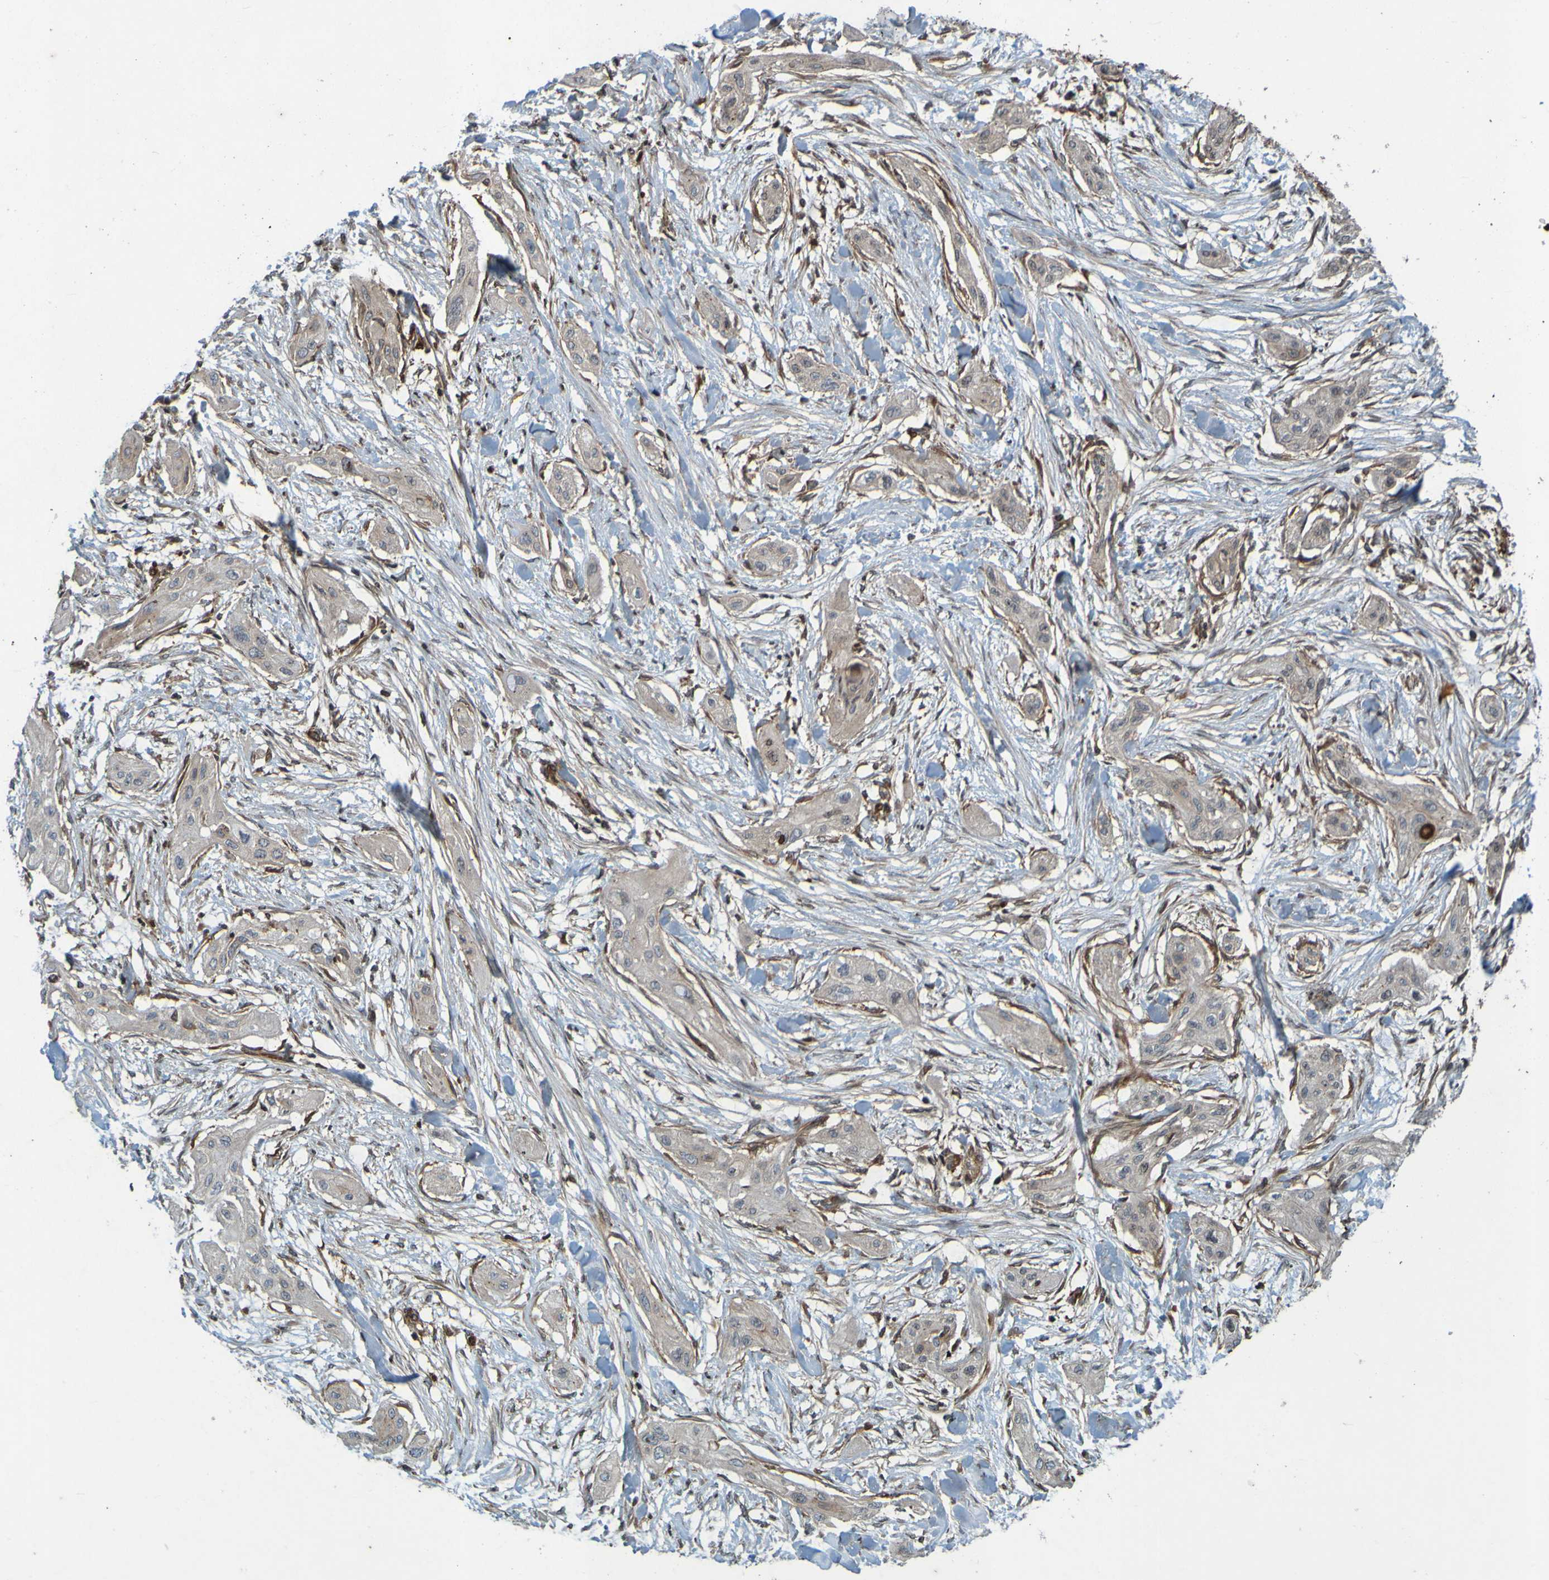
{"staining": {"intensity": "weak", "quantity": ">75%", "location": "cytoplasmic/membranous"}, "tissue": "lung cancer", "cell_type": "Tumor cells", "image_type": "cancer", "snomed": [{"axis": "morphology", "description": "Squamous cell carcinoma, NOS"}, {"axis": "topography", "description": "Lung"}], "caption": "Weak cytoplasmic/membranous staining is identified in about >75% of tumor cells in lung cancer. (DAB = brown stain, brightfield microscopy at high magnification).", "gene": "GUCY1A1", "patient": {"sex": "female", "age": 47}}